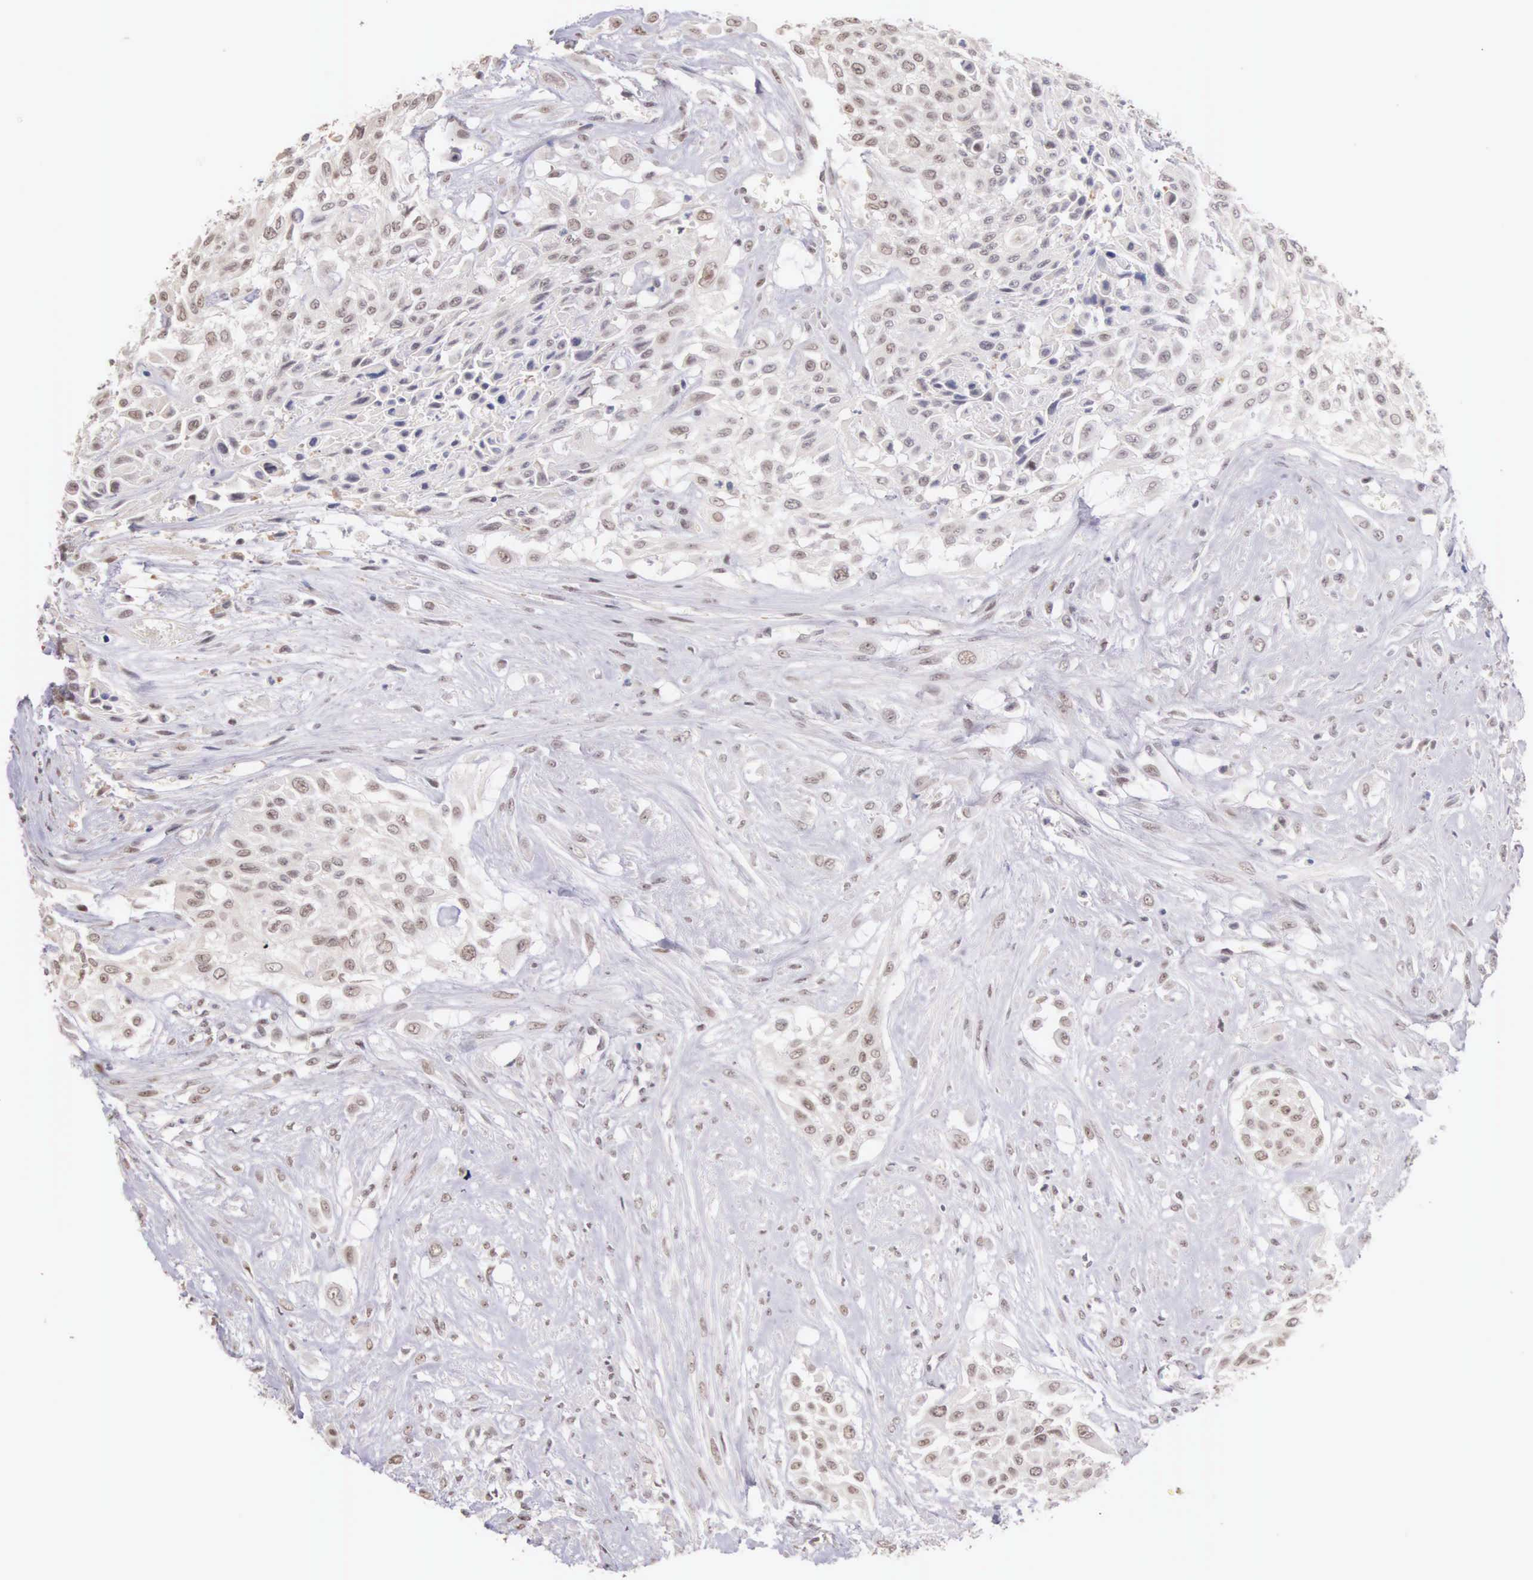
{"staining": {"intensity": "weak", "quantity": "<25%", "location": "nuclear"}, "tissue": "urothelial cancer", "cell_type": "Tumor cells", "image_type": "cancer", "snomed": [{"axis": "morphology", "description": "Urothelial carcinoma, High grade"}, {"axis": "topography", "description": "Urinary bladder"}], "caption": "There is no significant expression in tumor cells of urothelial carcinoma (high-grade). The staining is performed using DAB (3,3'-diaminobenzidine) brown chromogen with nuclei counter-stained in using hematoxylin.", "gene": "HMGXB4", "patient": {"sex": "male", "age": 57}}